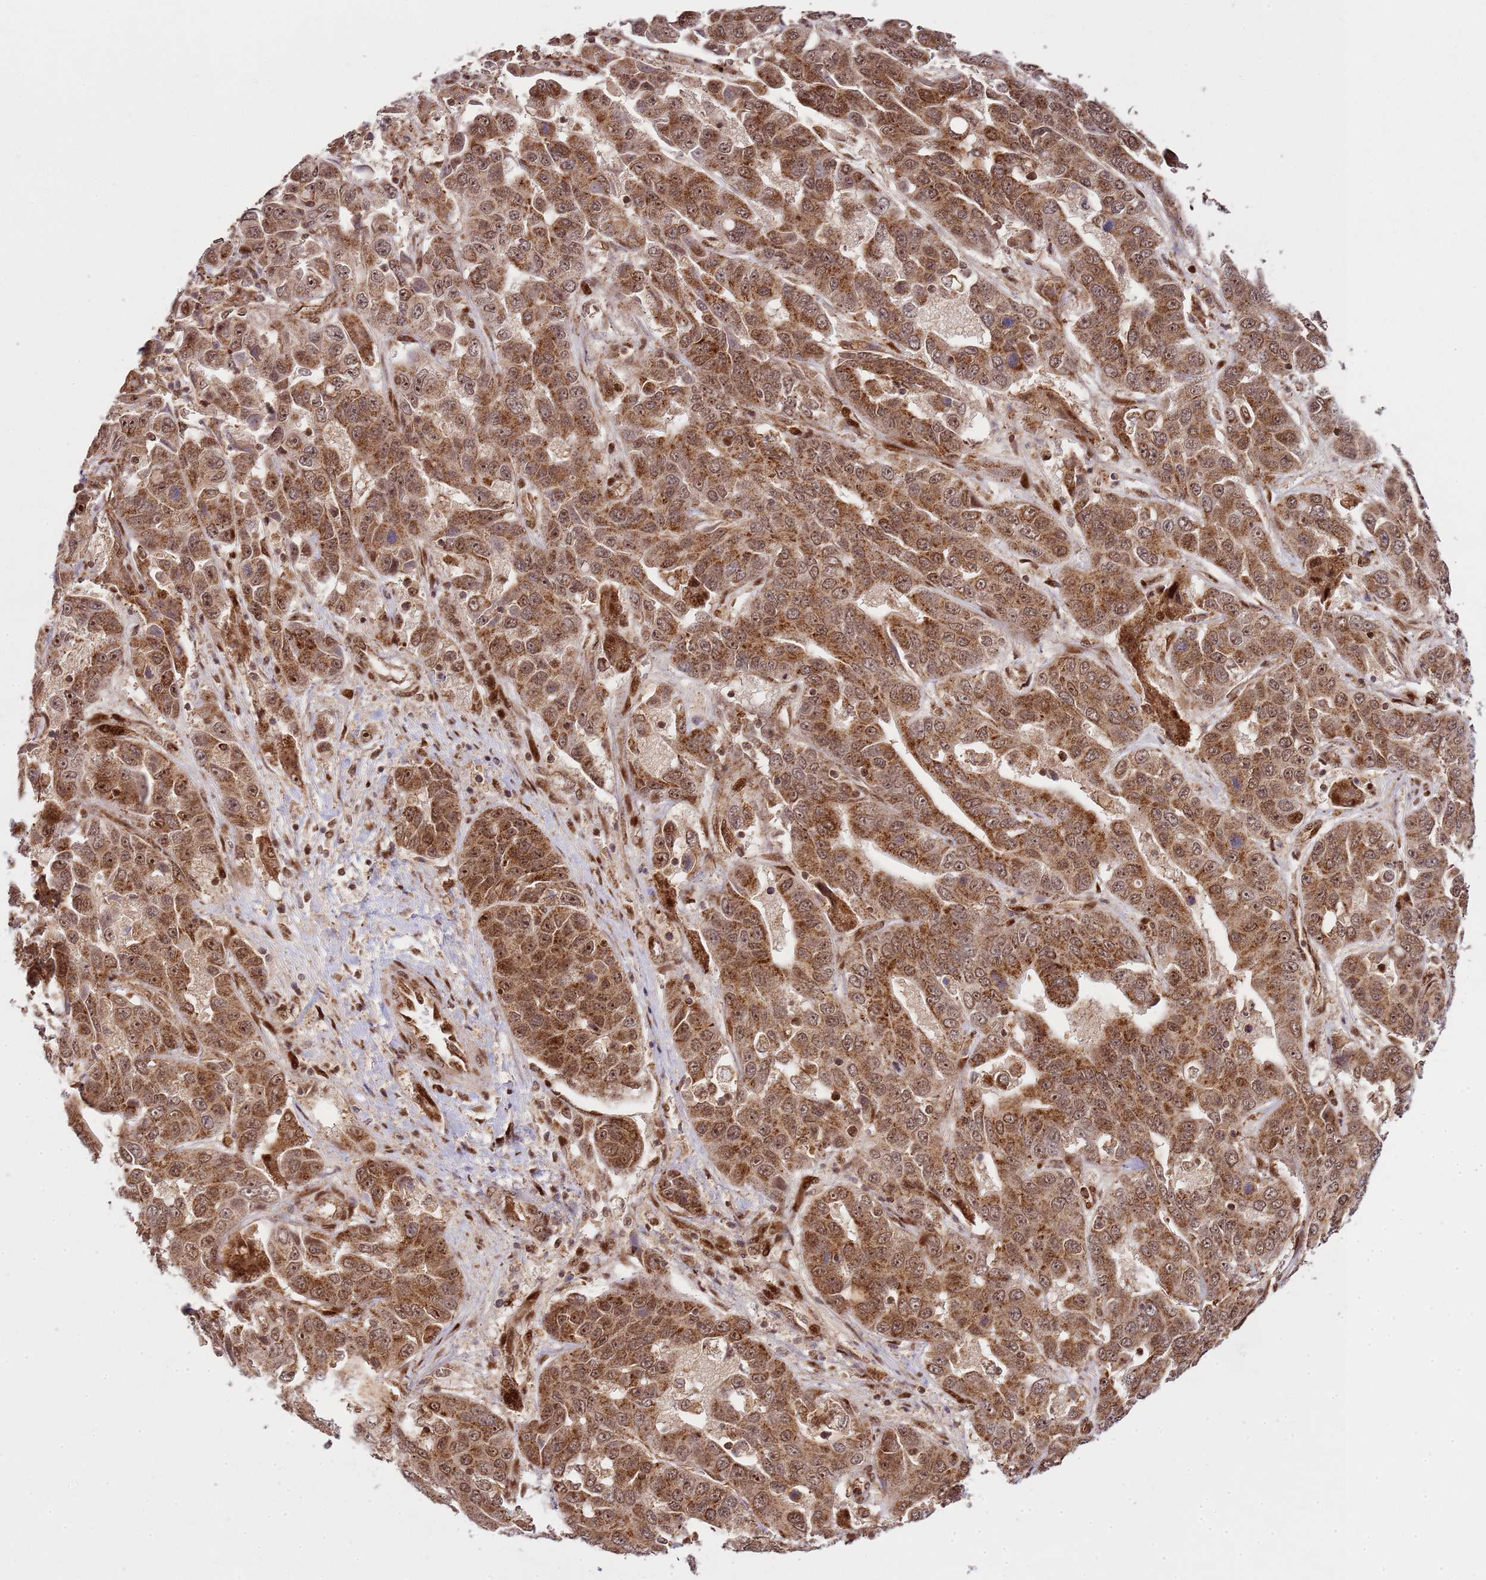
{"staining": {"intensity": "moderate", "quantity": ">75%", "location": "cytoplasmic/membranous,nuclear"}, "tissue": "liver cancer", "cell_type": "Tumor cells", "image_type": "cancer", "snomed": [{"axis": "morphology", "description": "Cholangiocarcinoma"}, {"axis": "topography", "description": "Liver"}], "caption": "Moderate cytoplasmic/membranous and nuclear protein expression is appreciated in about >75% of tumor cells in liver cholangiocarcinoma.", "gene": "PEX14", "patient": {"sex": "female", "age": 52}}